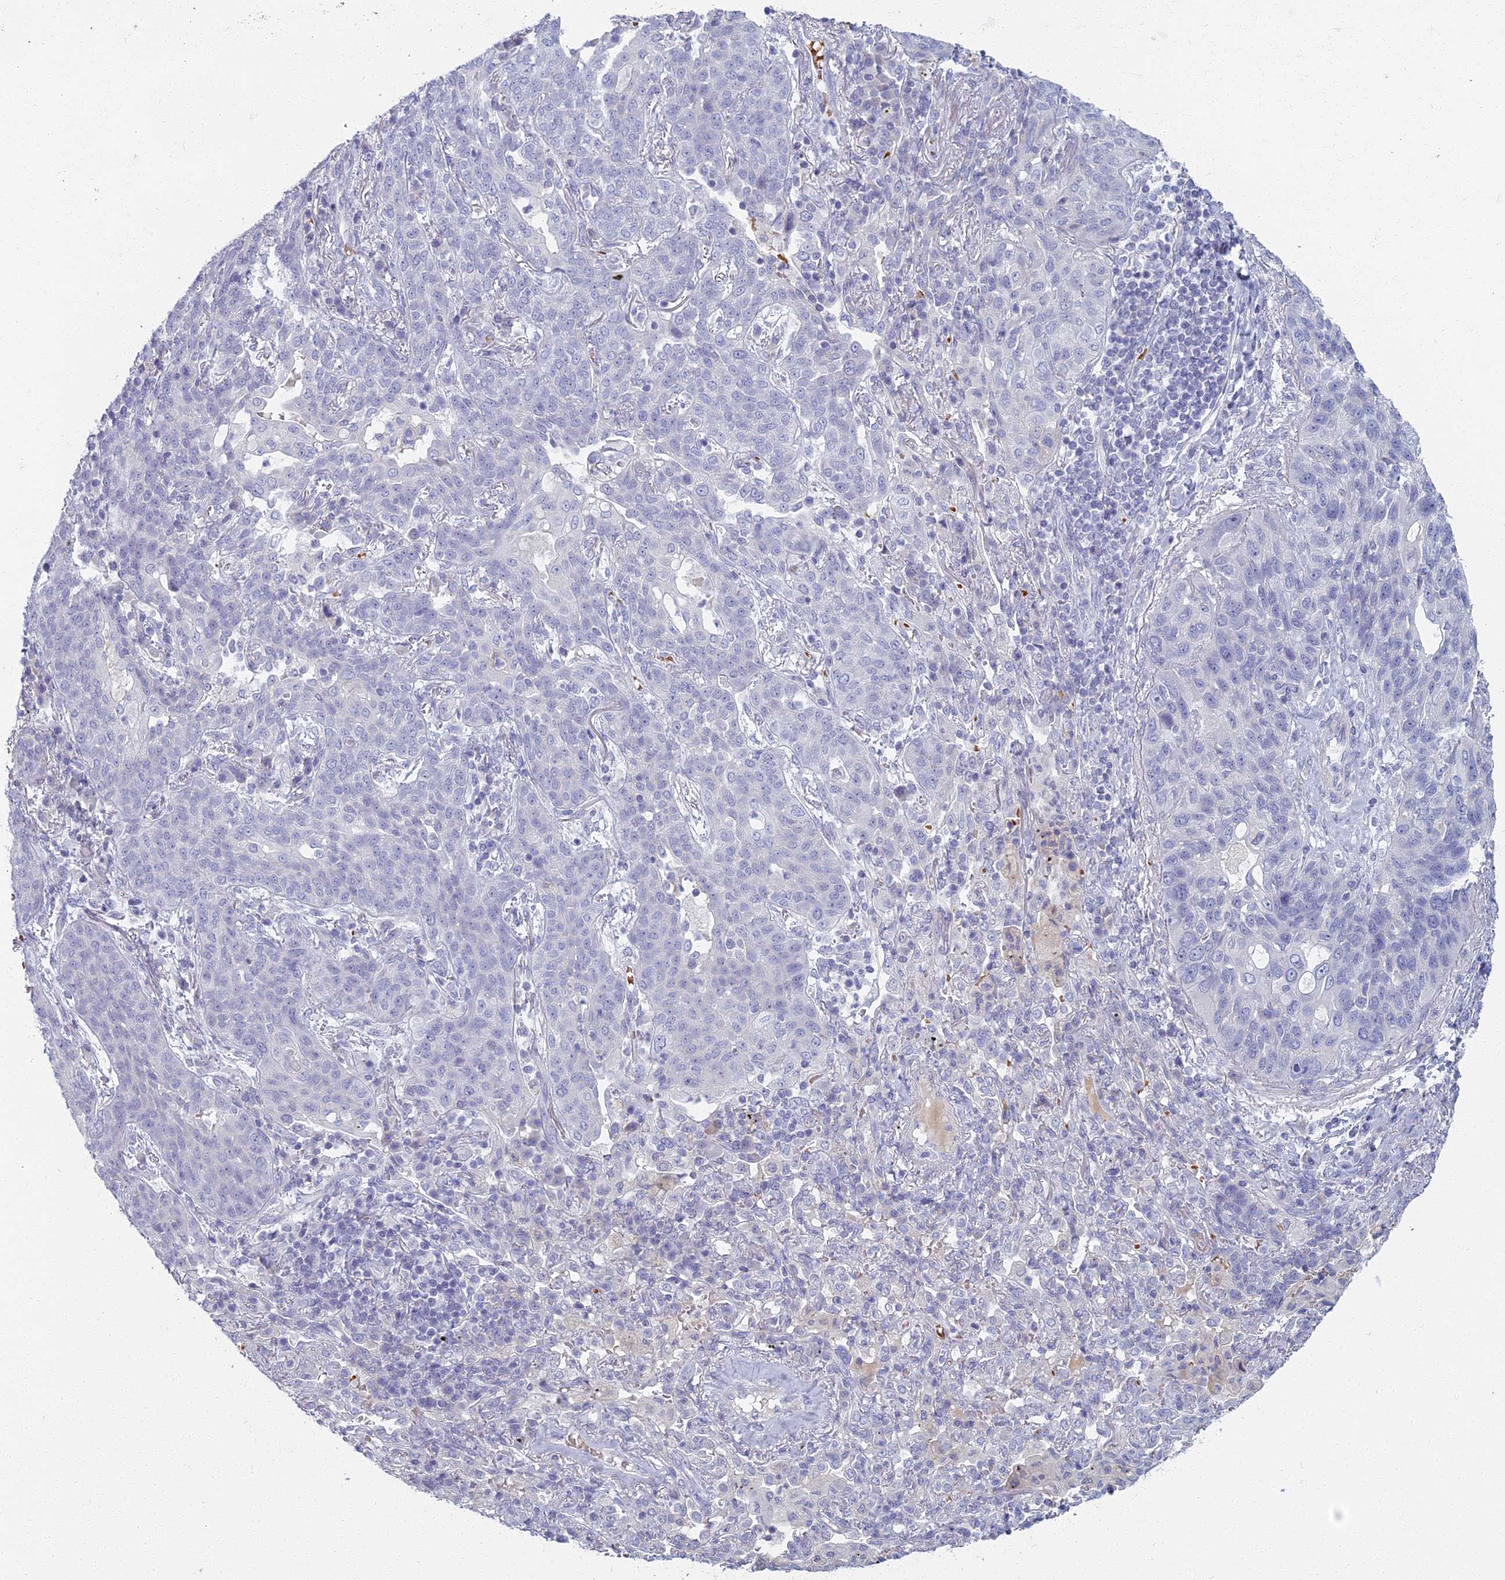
{"staining": {"intensity": "negative", "quantity": "none", "location": "none"}, "tissue": "lung cancer", "cell_type": "Tumor cells", "image_type": "cancer", "snomed": [{"axis": "morphology", "description": "Squamous cell carcinoma, NOS"}, {"axis": "topography", "description": "Lung"}], "caption": "Lung cancer (squamous cell carcinoma) stained for a protein using IHC shows no staining tumor cells.", "gene": "ARL15", "patient": {"sex": "female", "age": 70}}